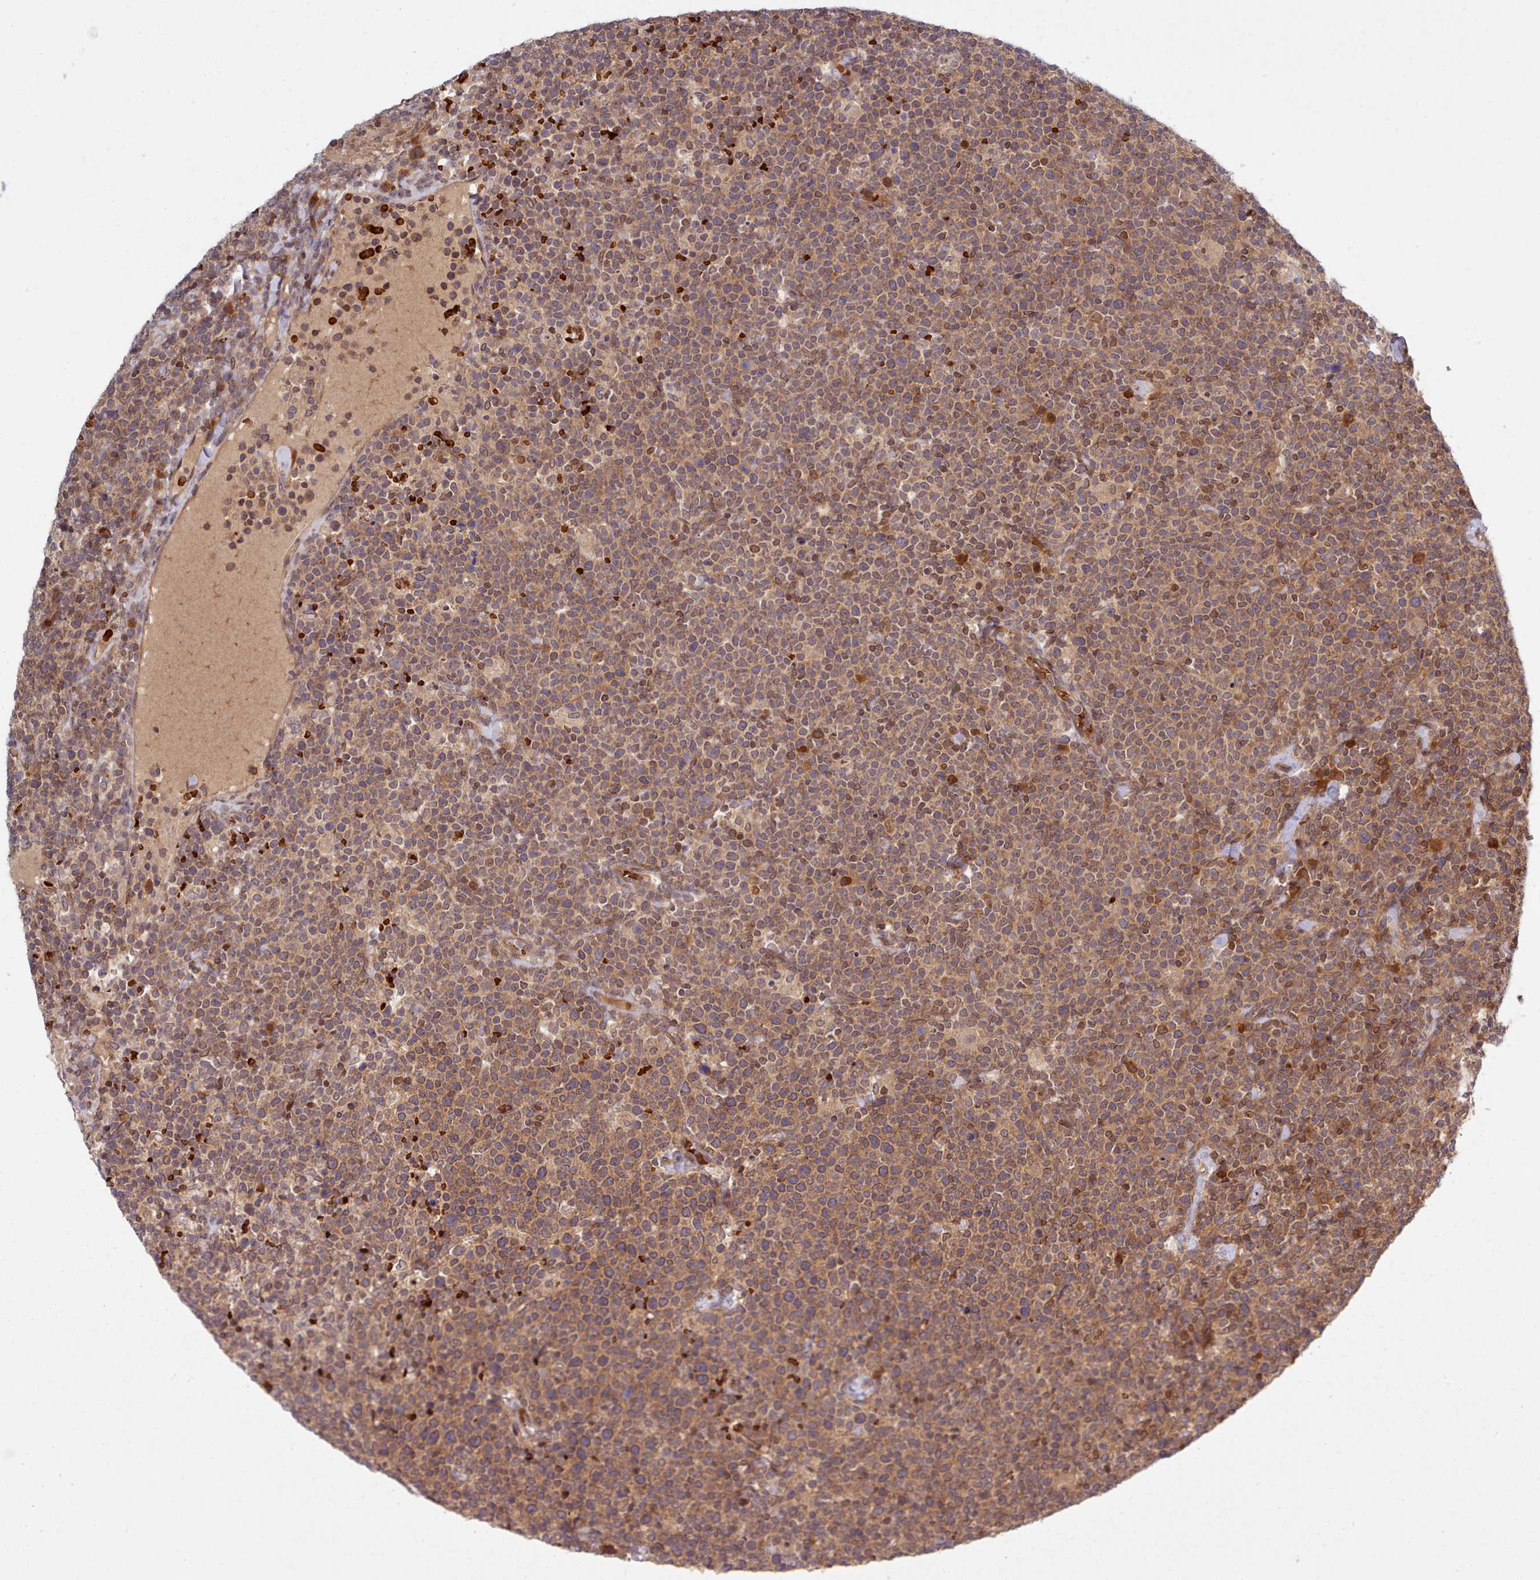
{"staining": {"intensity": "moderate", "quantity": "25%-75%", "location": "cytoplasmic/membranous,nuclear"}, "tissue": "lymphoma", "cell_type": "Tumor cells", "image_type": "cancer", "snomed": [{"axis": "morphology", "description": "Malignant lymphoma, non-Hodgkin's type, High grade"}, {"axis": "topography", "description": "Lymph node"}], "caption": "The image exhibits immunohistochemical staining of lymphoma. There is moderate cytoplasmic/membranous and nuclear expression is present in approximately 25%-75% of tumor cells.", "gene": "UBE2G1", "patient": {"sex": "male", "age": 61}}